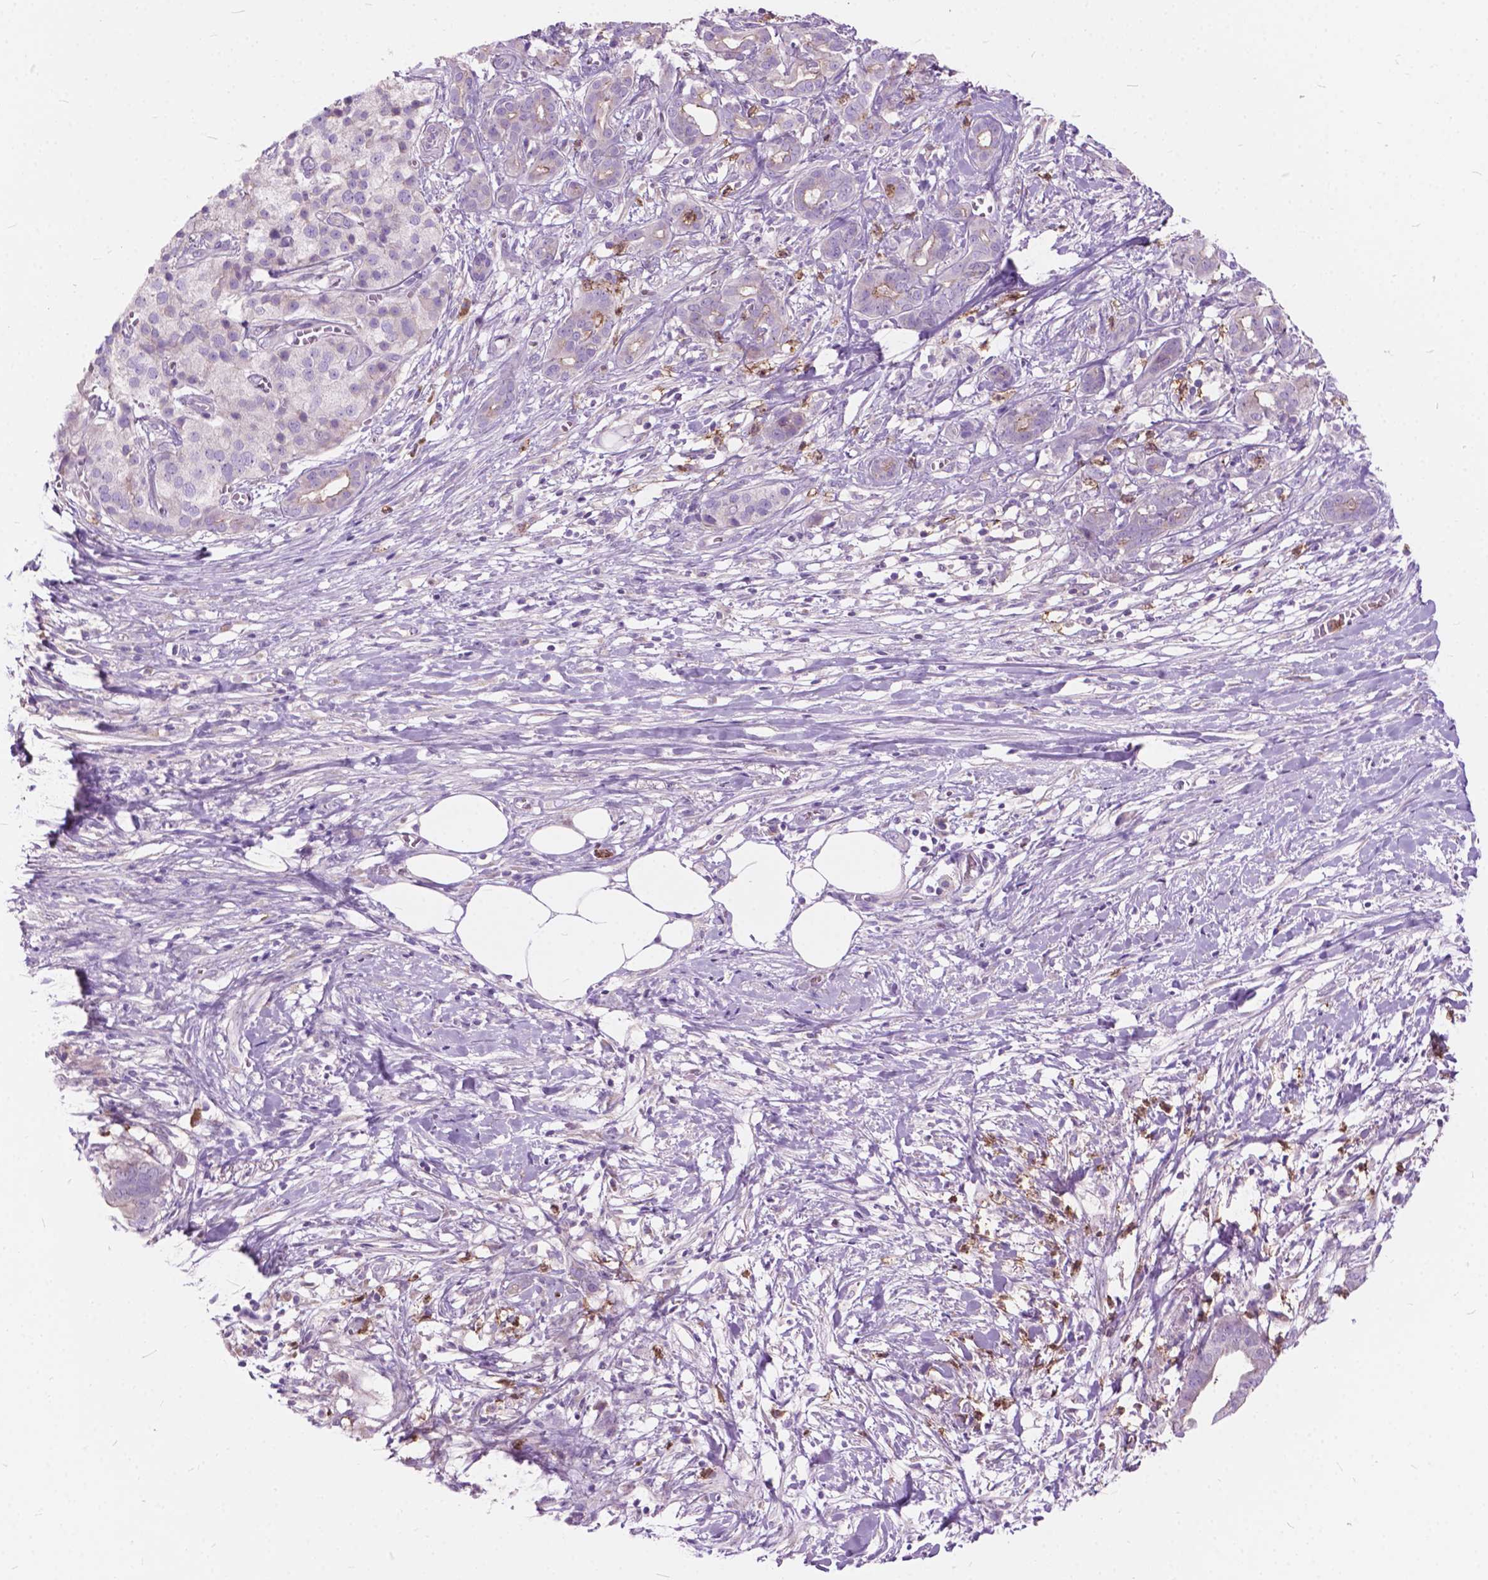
{"staining": {"intensity": "weak", "quantity": "<25%", "location": "cytoplasmic/membranous"}, "tissue": "pancreatic cancer", "cell_type": "Tumor cells", "image_type": "cancer", "snomed": [{"axis": "morphology", "description": "Adenocarcinoma, NOS"}, {"axis": "topography", "description": "Pancreas"}], "caption": "Human adenocarcinoma (pancreatic) stained for a protein using IHC exhibits no positivity in tumor cells.", "gene": "PRR35", "patient": {"sex": "male", "age": 61}}